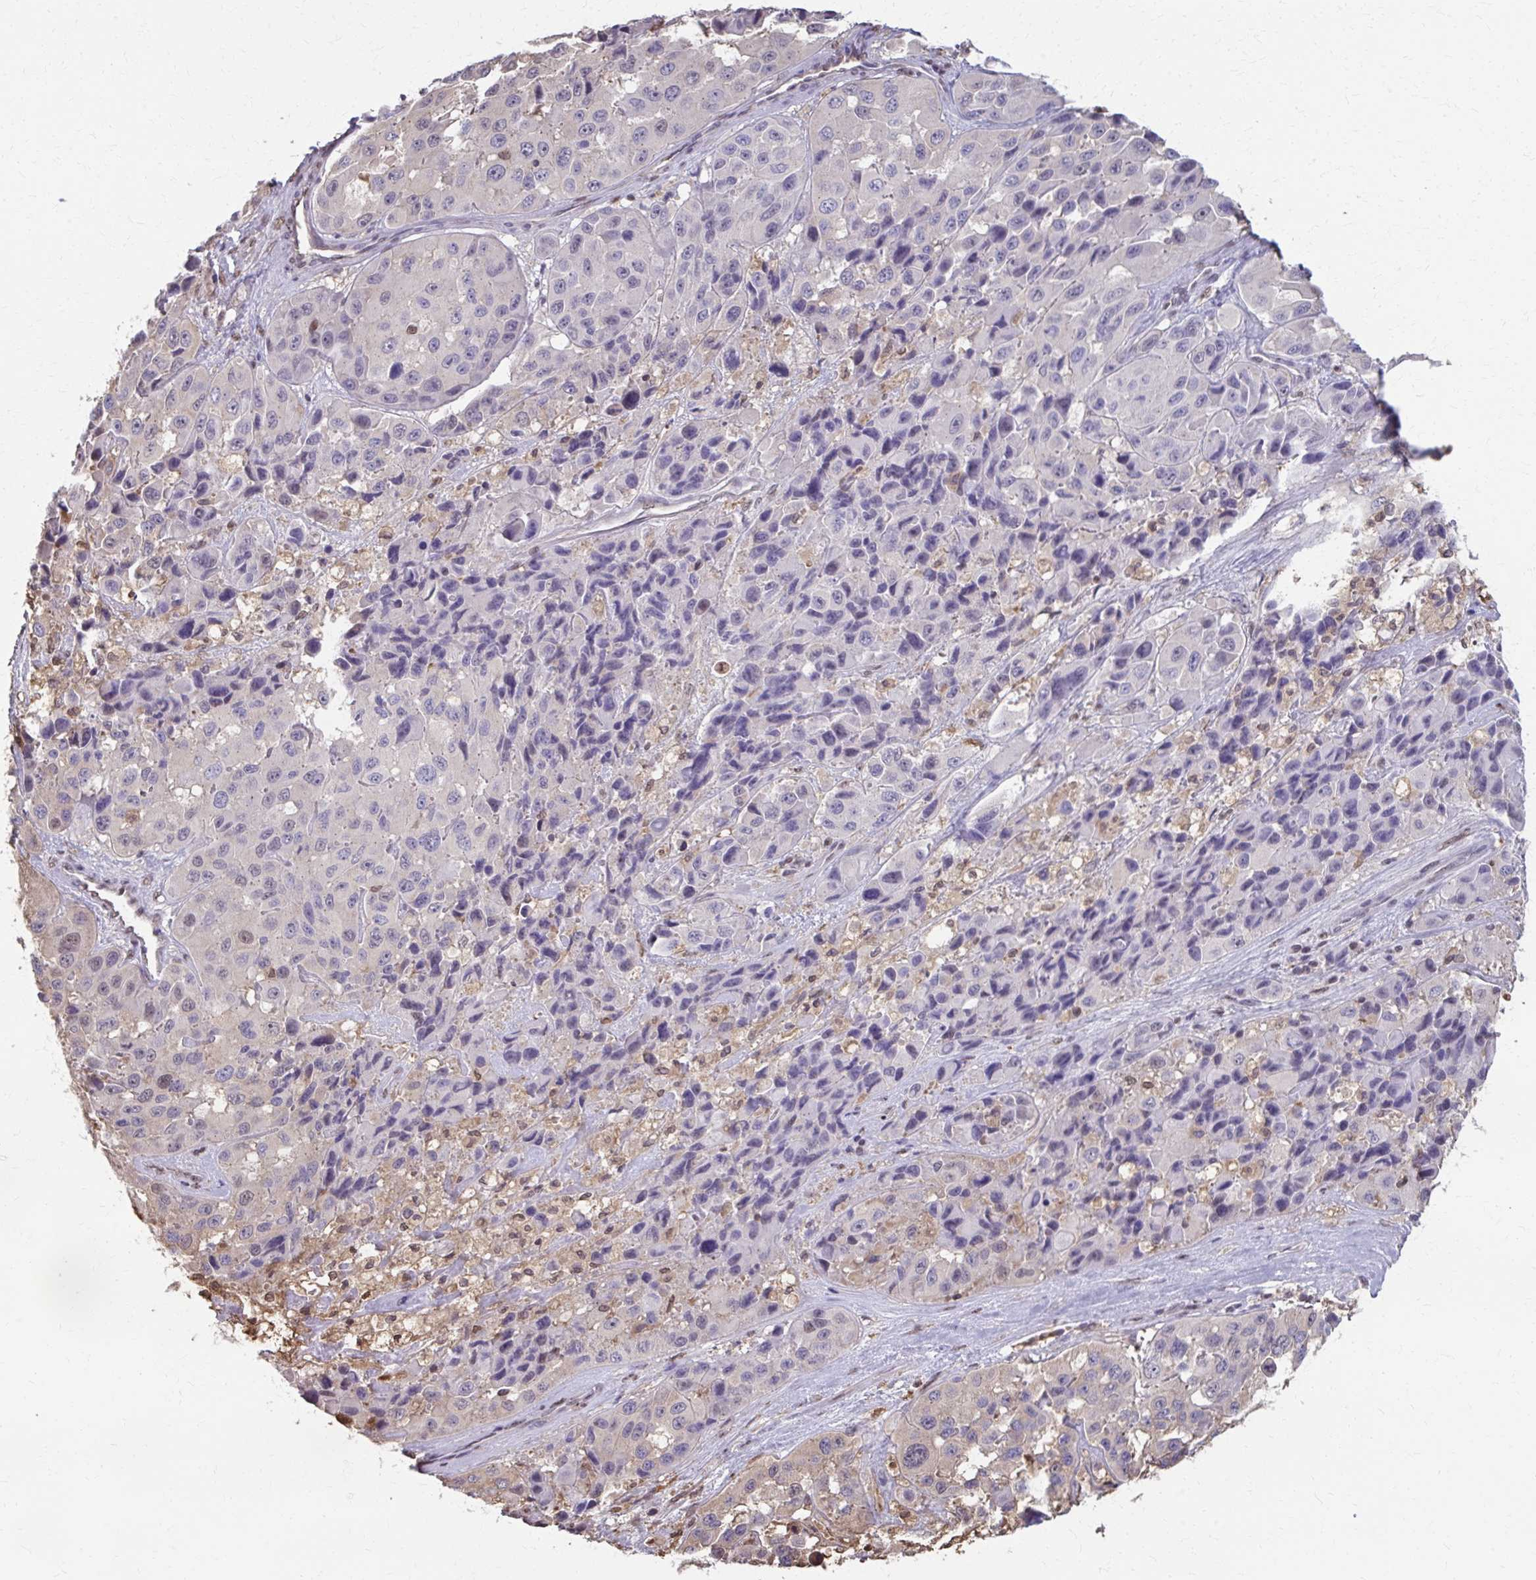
{"staining": {"intensity": "negative", "quantity": "none", "location": "none"}, "tissue": "melanoma", "cell_type": "Tumor cells", "image_type": "cancer", "snomed": [{"axis": "morphology", "description": "Malignant melanoma, Metastatic site"}, {"axis": "topography", "description": "Lymph node"}], "caption": "This is an IHC photomicrograph of human melanoma. There is no positivity in tumor cells.", "gene": "ING4", "patient": {"sex": "female", "age": 65}}